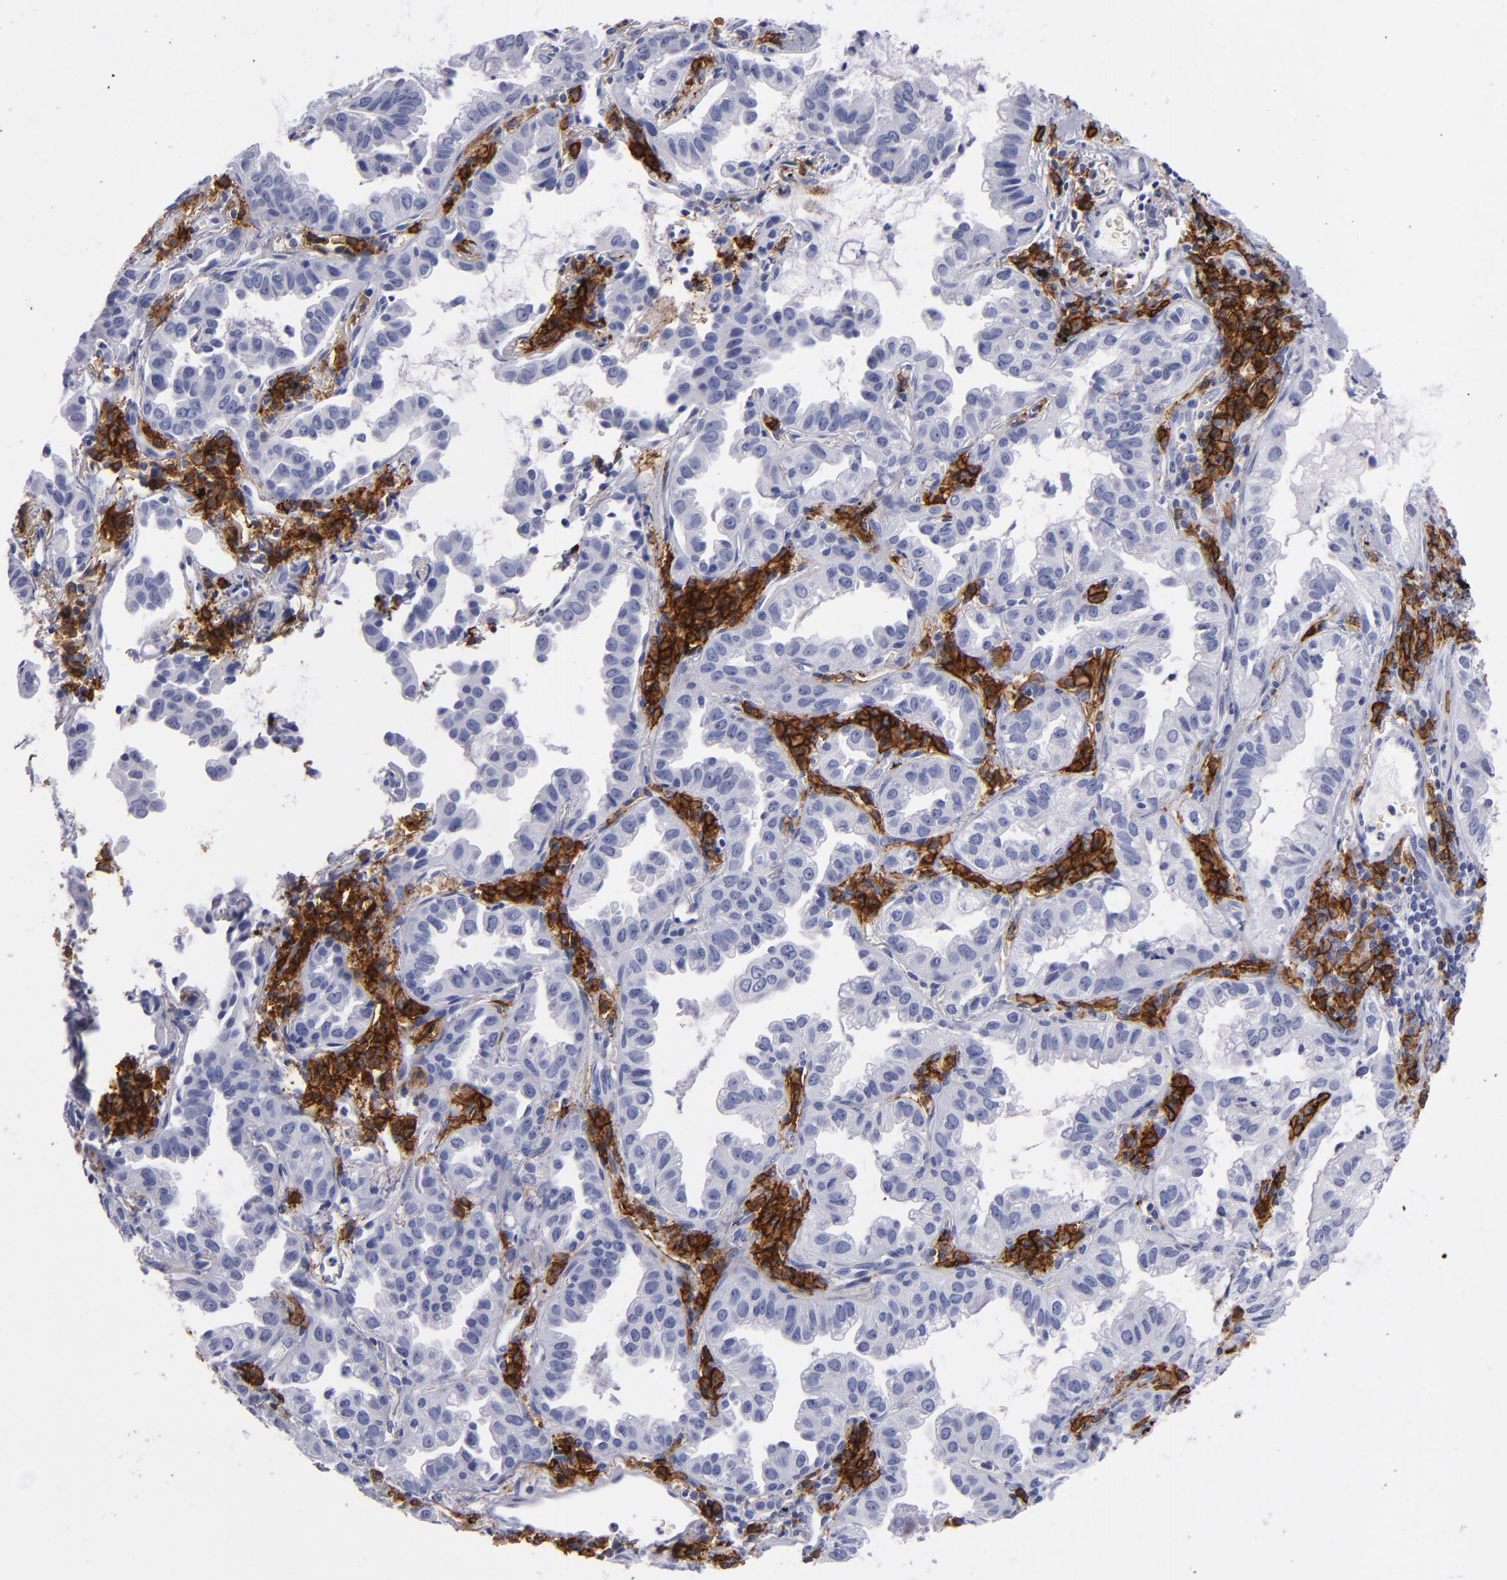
{"staining": {"intensity": "negative", "quantity": "none", "location": "none"}, "tissue": "lung cancer", "cell_type": "Tumor cells", "image_type": "cancer", "snomed": [{"axis": "morphology", "description": "Adenocarcinoma, NOS"}, {"axis": "topography", "description": "Lung"}], "caption": "Lung adenocarcinoma stained for a protein using immunohistochemistry exhibits no positivity tumor cells.", "gene": "CD38", "patient": {"sex": "female", "age": 50}}